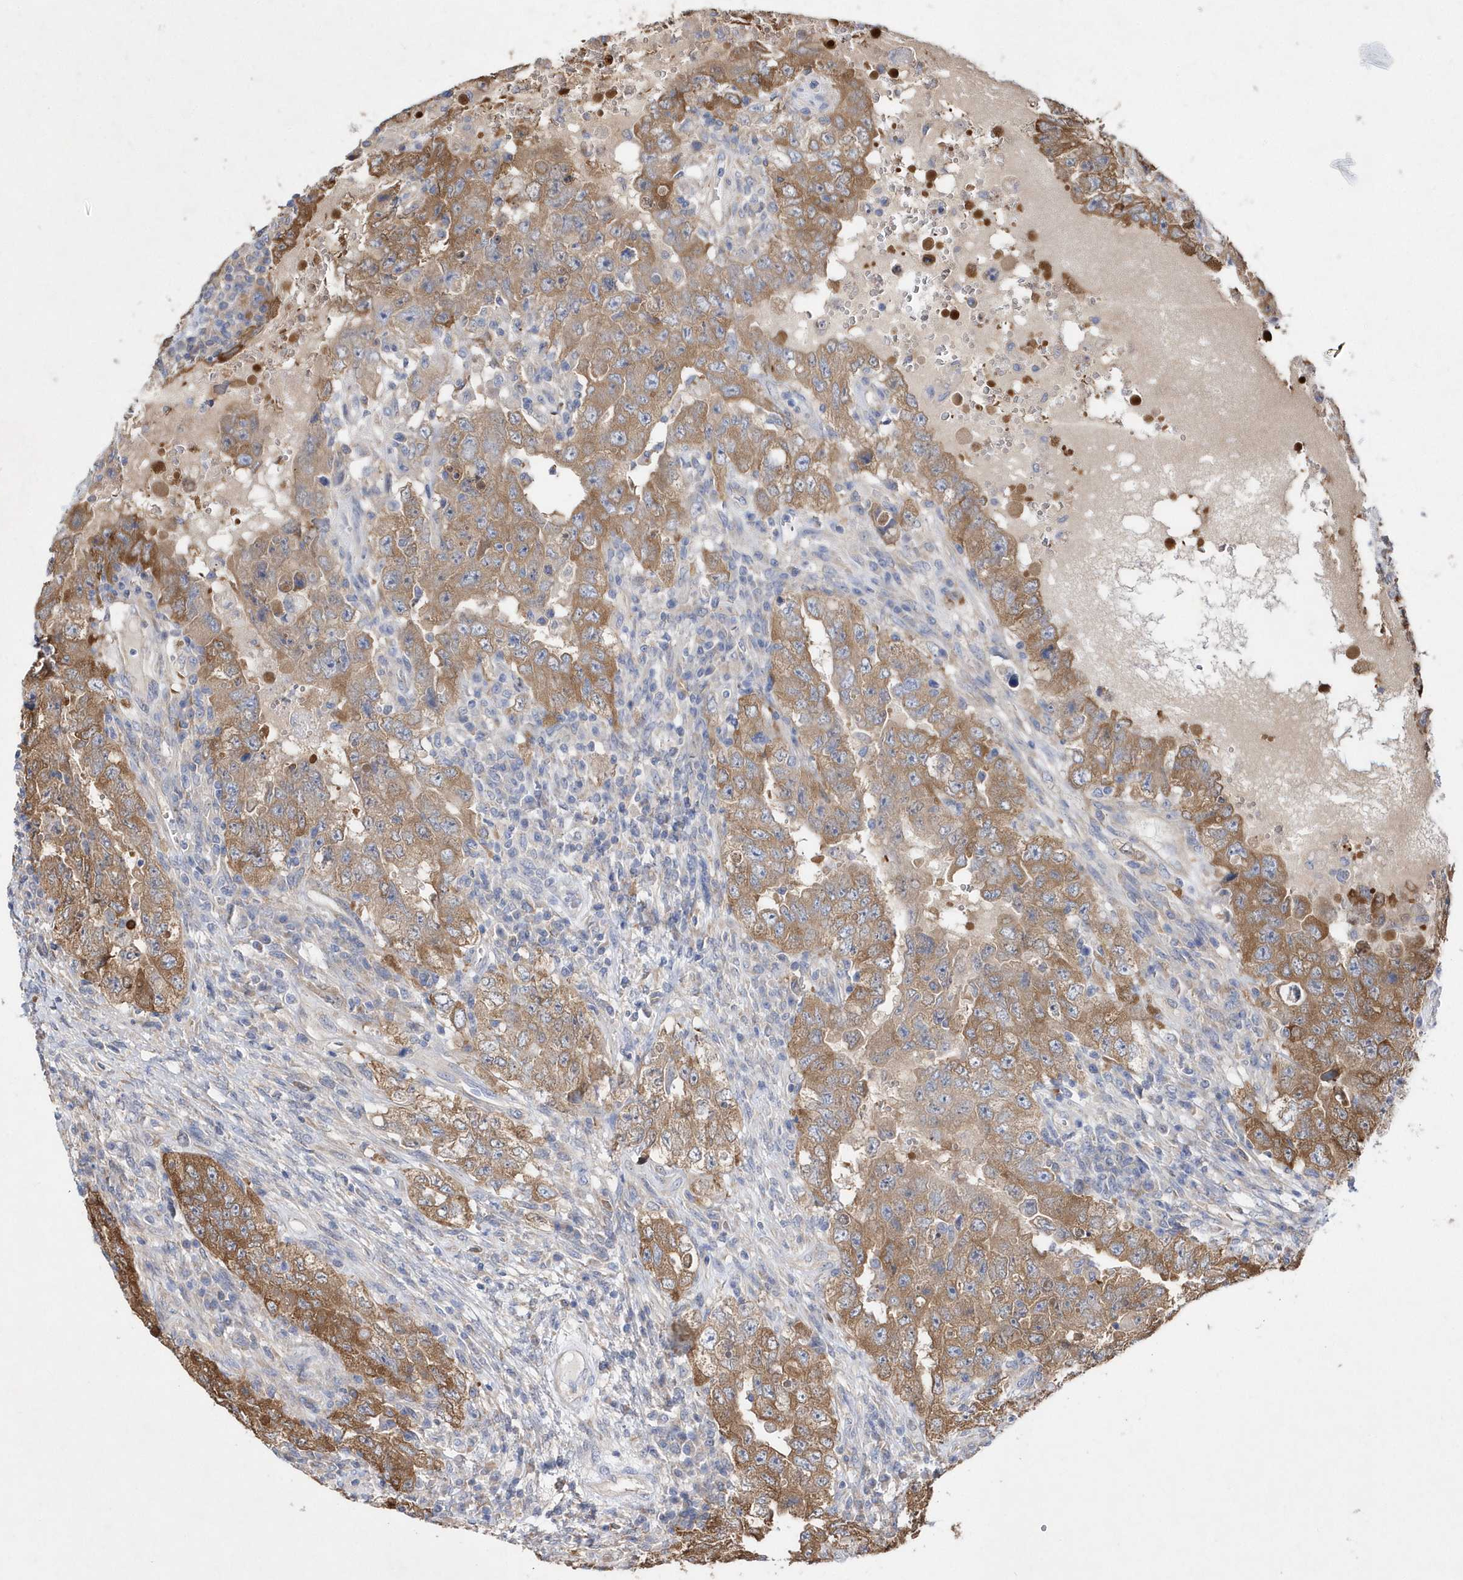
{"staining": {"intensity": "moderate", "quantity": ">75%", "location": "cytoplasmic/membranous"}, "tissue": "testis cancer", "cell_type": "Tumor cells", "image_type": "cancer", "snomed": [{"axis": "morphology", "description": "Carcinoma, Embryonal, NOS"}, {"axis": "topography", "description": "Testis"}], "caption": "Approximately >75% of tumor cells in testis cancer demonstrate moderate cytoplasmic/membranous protein positivity as visualized by brown immunohistochemical staining.", "gene": "JKAMP", "patient": {"sex": "male", "age": 26}}